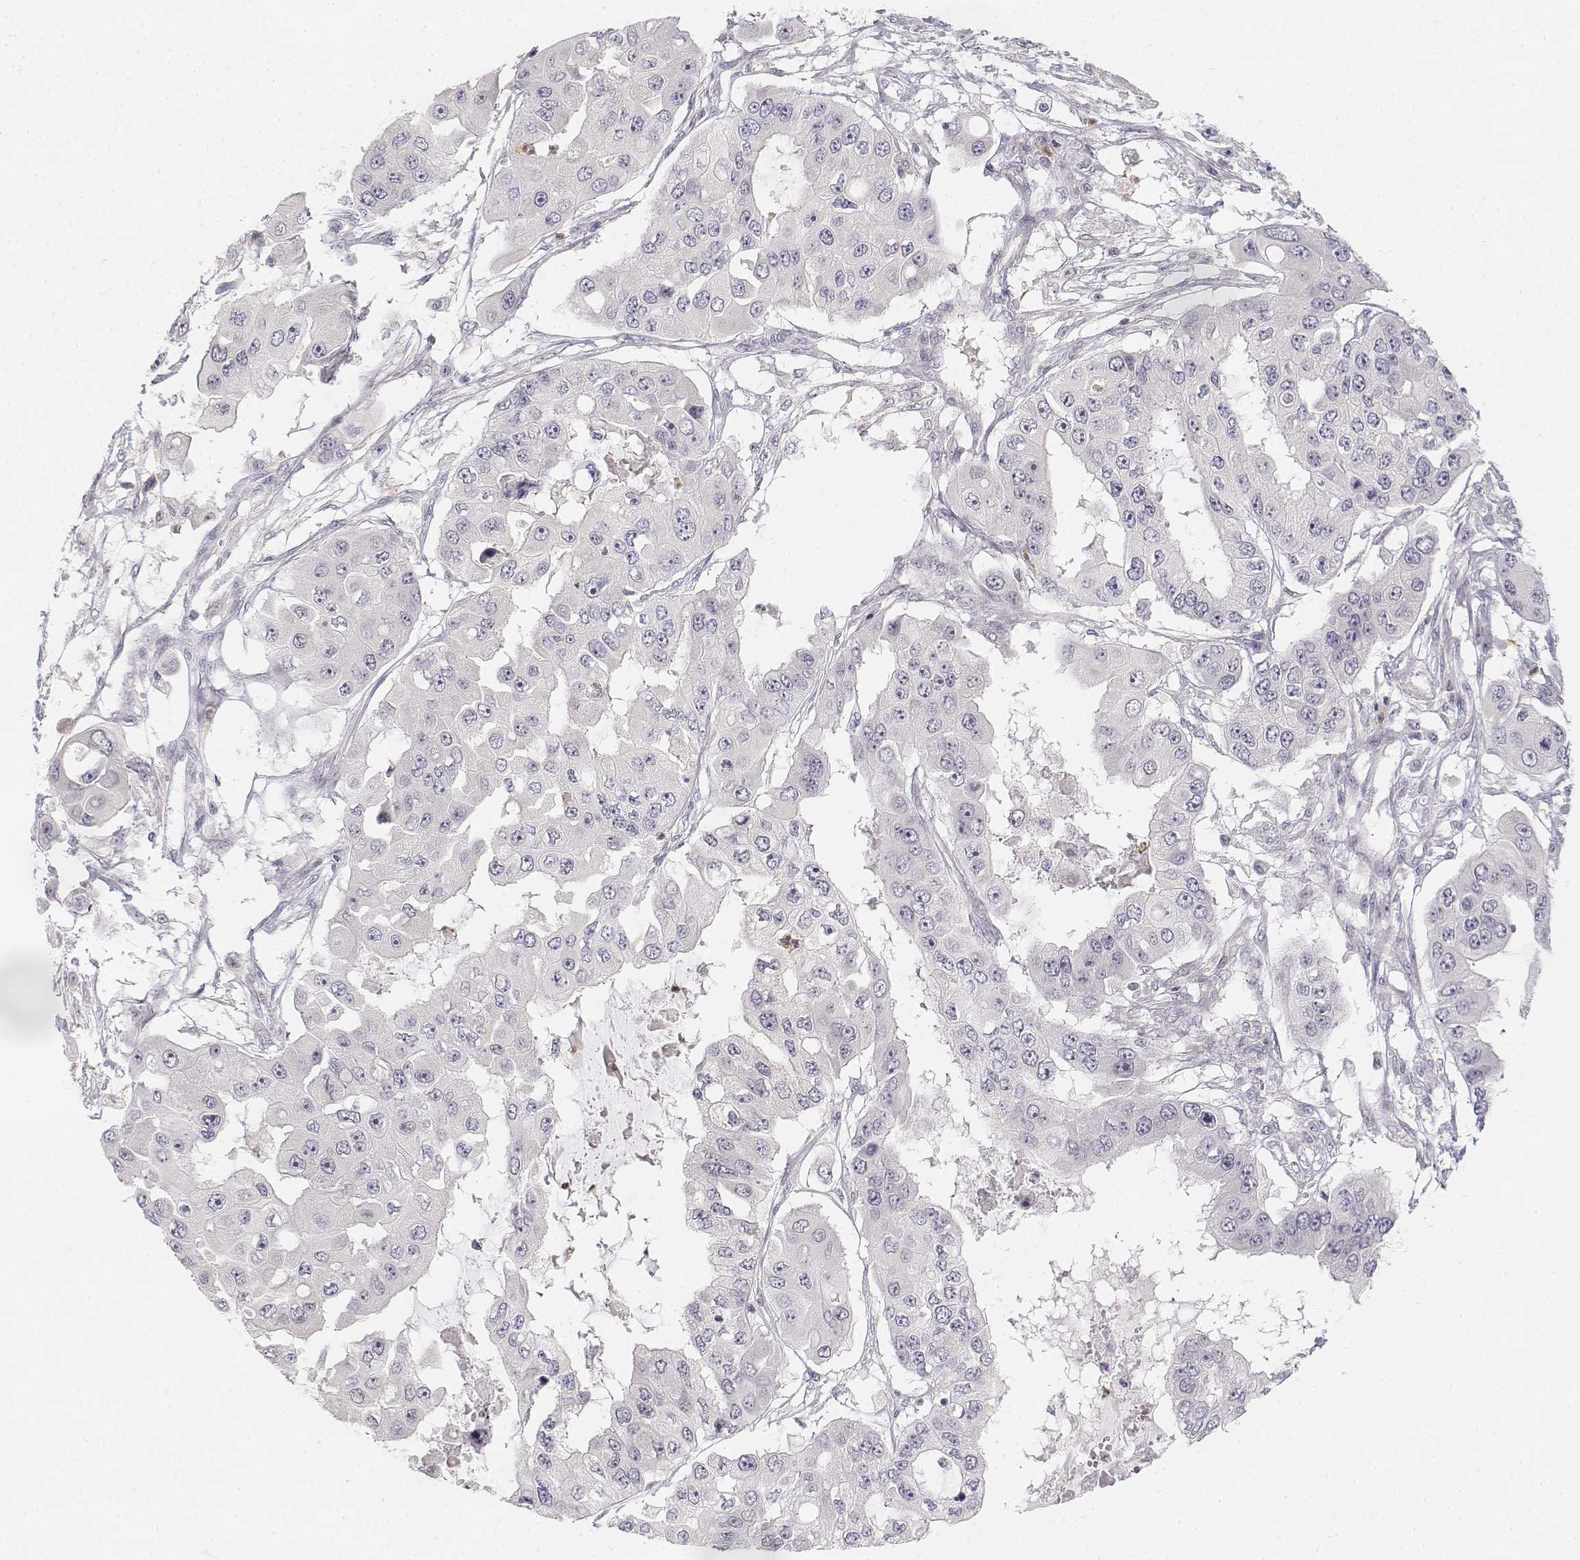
{"staining": {"intensity": "negative", "quantity": "none", "location": "none"}, "tissue": "ovarian cancer", "cell_type": "Tumor cells", "image_type": "cancer", "snomed": [{"axis": "morphology", "description": "Cystadenocarcinoma, serous, NOS"}, {"axis": "topography", "description": "Ovary"}], "caption": "Tumor cells show no significant staining in ovarian cancer (serous cystadenocarcinoma).", "gene": "GLIPR1L2", "patient": {"sex": "female", "age": 56}}